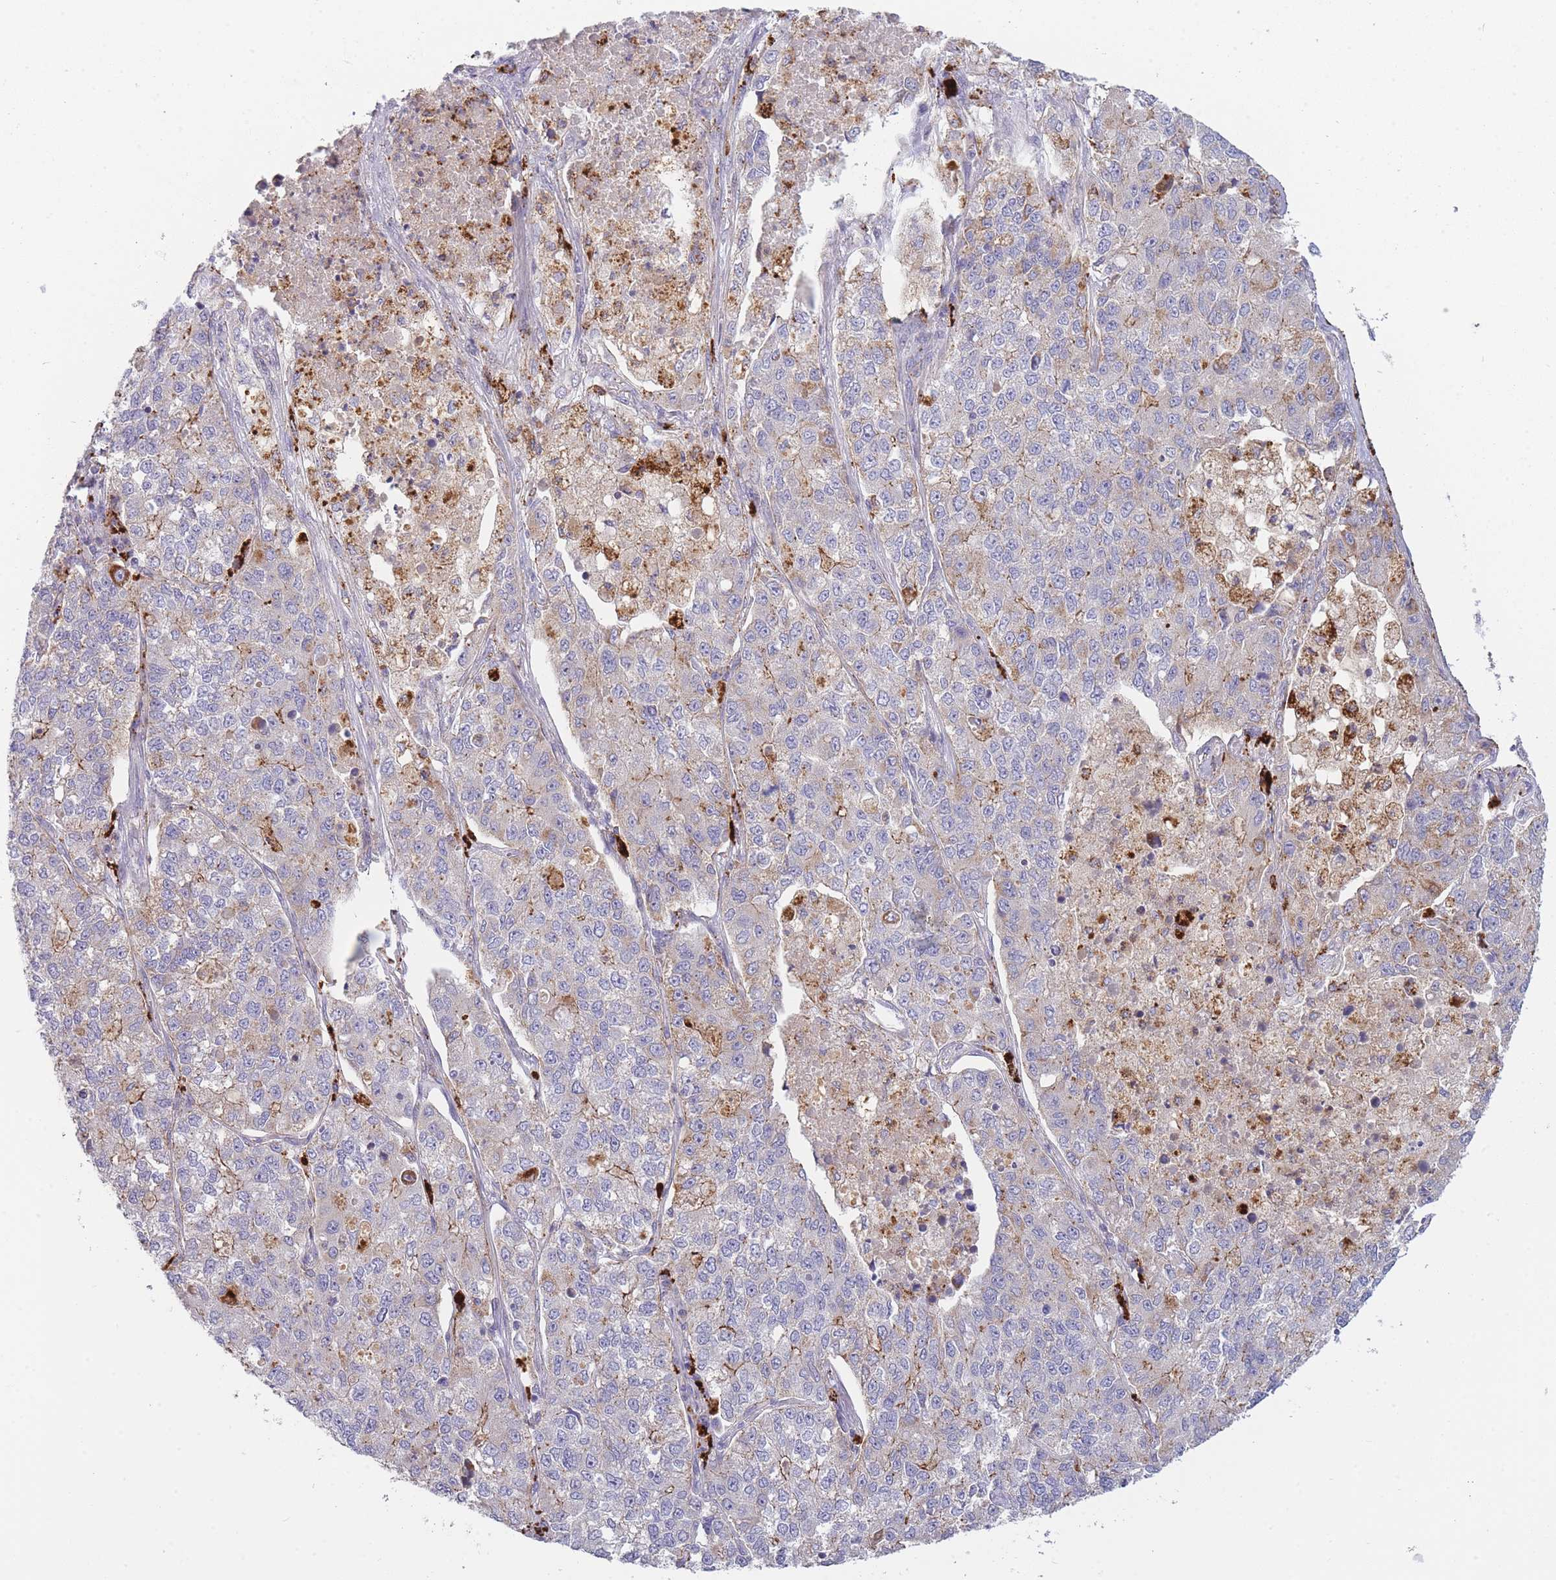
{"staining": {"intensity": "weak", "quantity": "<25%", "location": "cytoplasmic/membranous"}, "tissue": "lung cancer", "cell_type": "Tumor cells", "image_type": "cancer", "snomed": [{"axis": "morphology", "description": "Adenocarcinoma, NOS"}, {"axis": "topography", "description": "Lung"}], "caption": "The immunohistochemistry photomicrograph has no significant positivity in tumor cells of lung cancer (adenocarcinoma) tissue. Brightfield microscopy of IHC stained with DAB (brown) and hematoxylin (blue), captured at high magnification.", "gene": "TRIM61", "patient": {"sex": "male", "age": 49}}